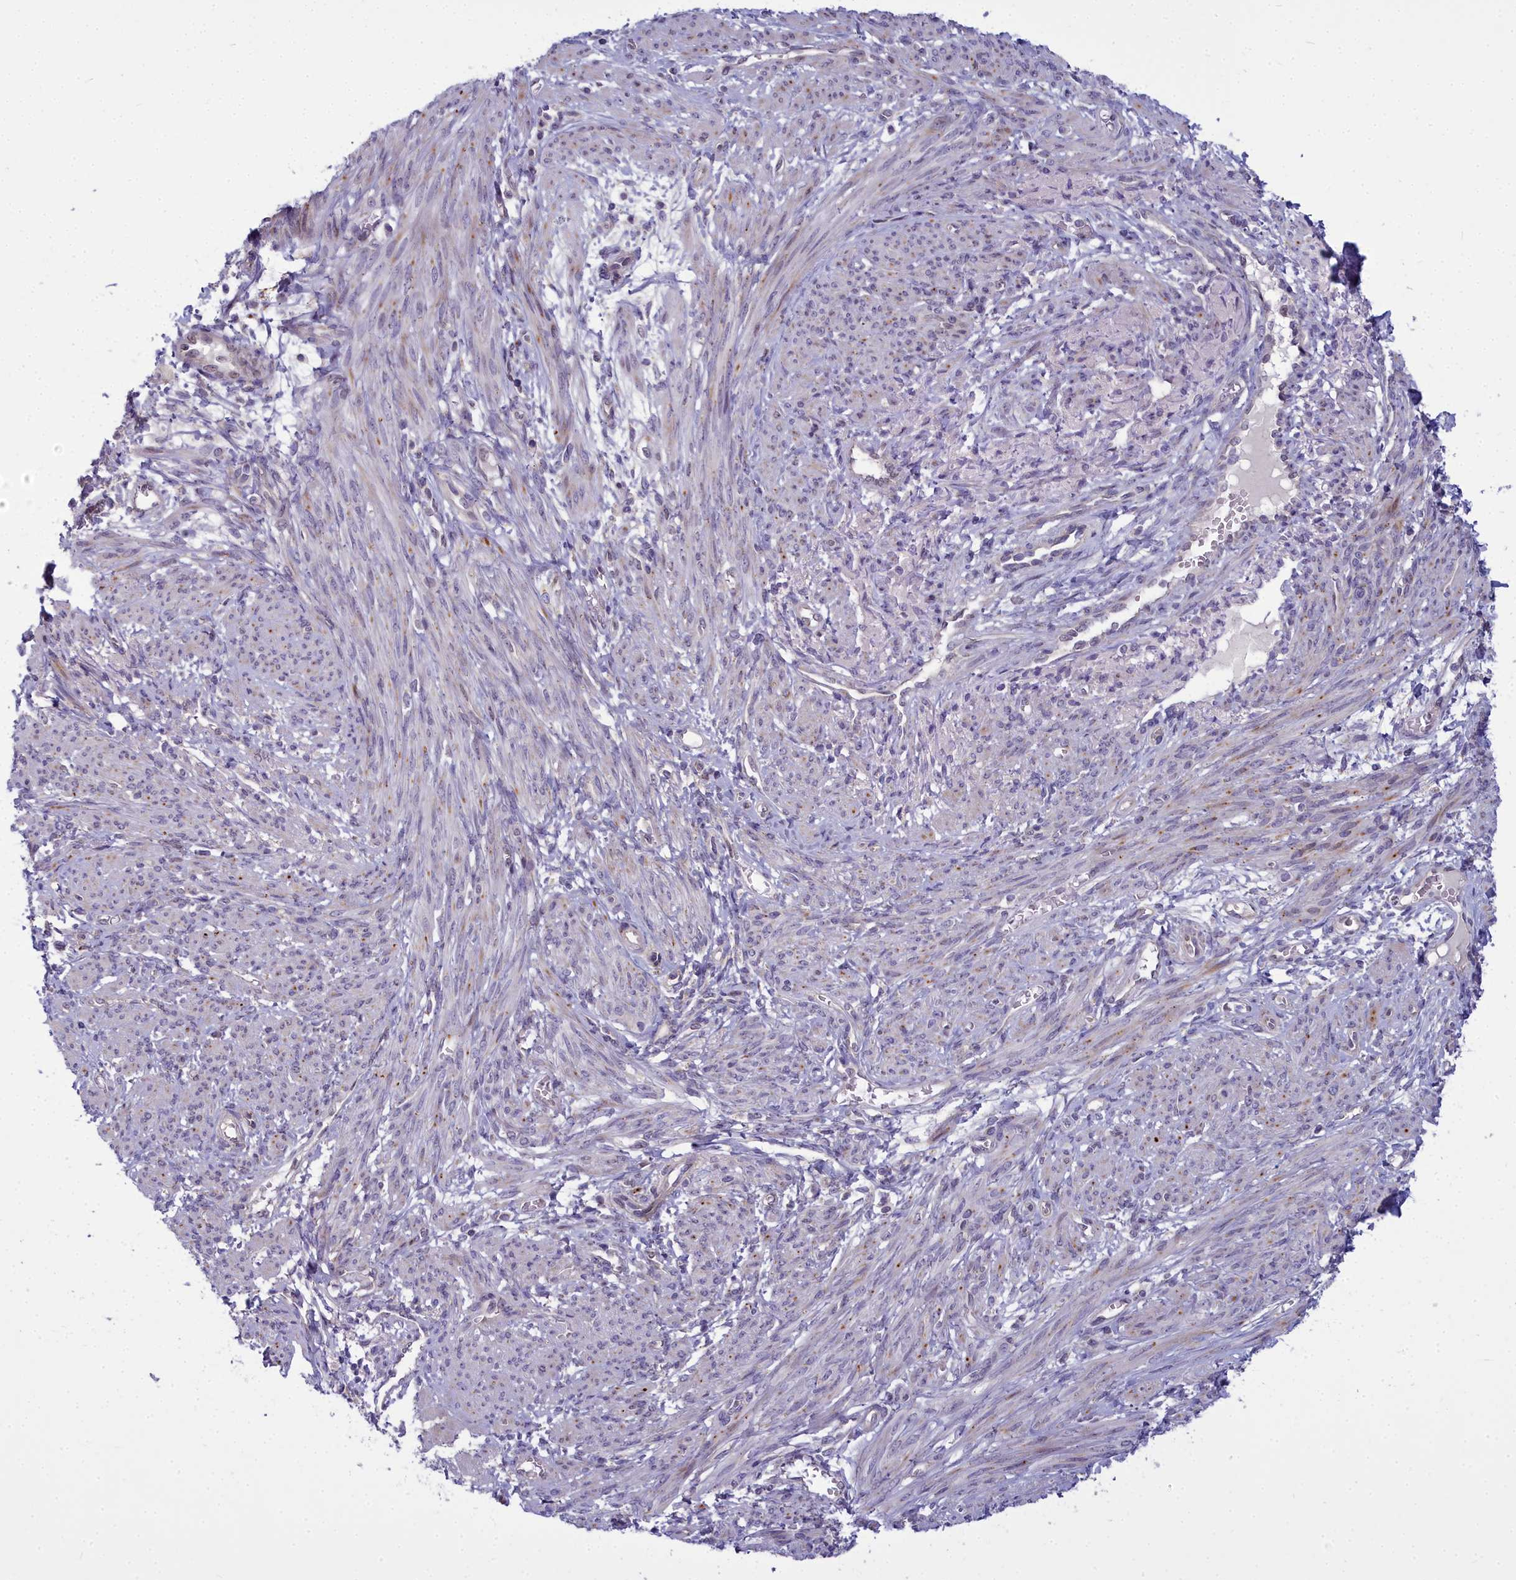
{"staining": {"intensity": "weak", "quantity": "<25%", "location": "cytoplasmic/membranous"}, "tissue": "smooth muscle", "cell_type": "Smooth muscle cells", "image_type": "normal", "snomed": [{"axis": "morphology", "description": "Normal tissue, NOS"}, {"axis": "topography", "description": "Smooth muscle"}], "caption": "DAB immunohistochemical staining of normal smooth muscle reveals no significant positivity in smooth muscle cells. (Stains: DAB immunohistochemistry with hematoxylin counter stain, Microscopy: brightfield microscopy at high magnification).", "gene": "WDPCP", "patient": {"sex": "female", "age": 39}}